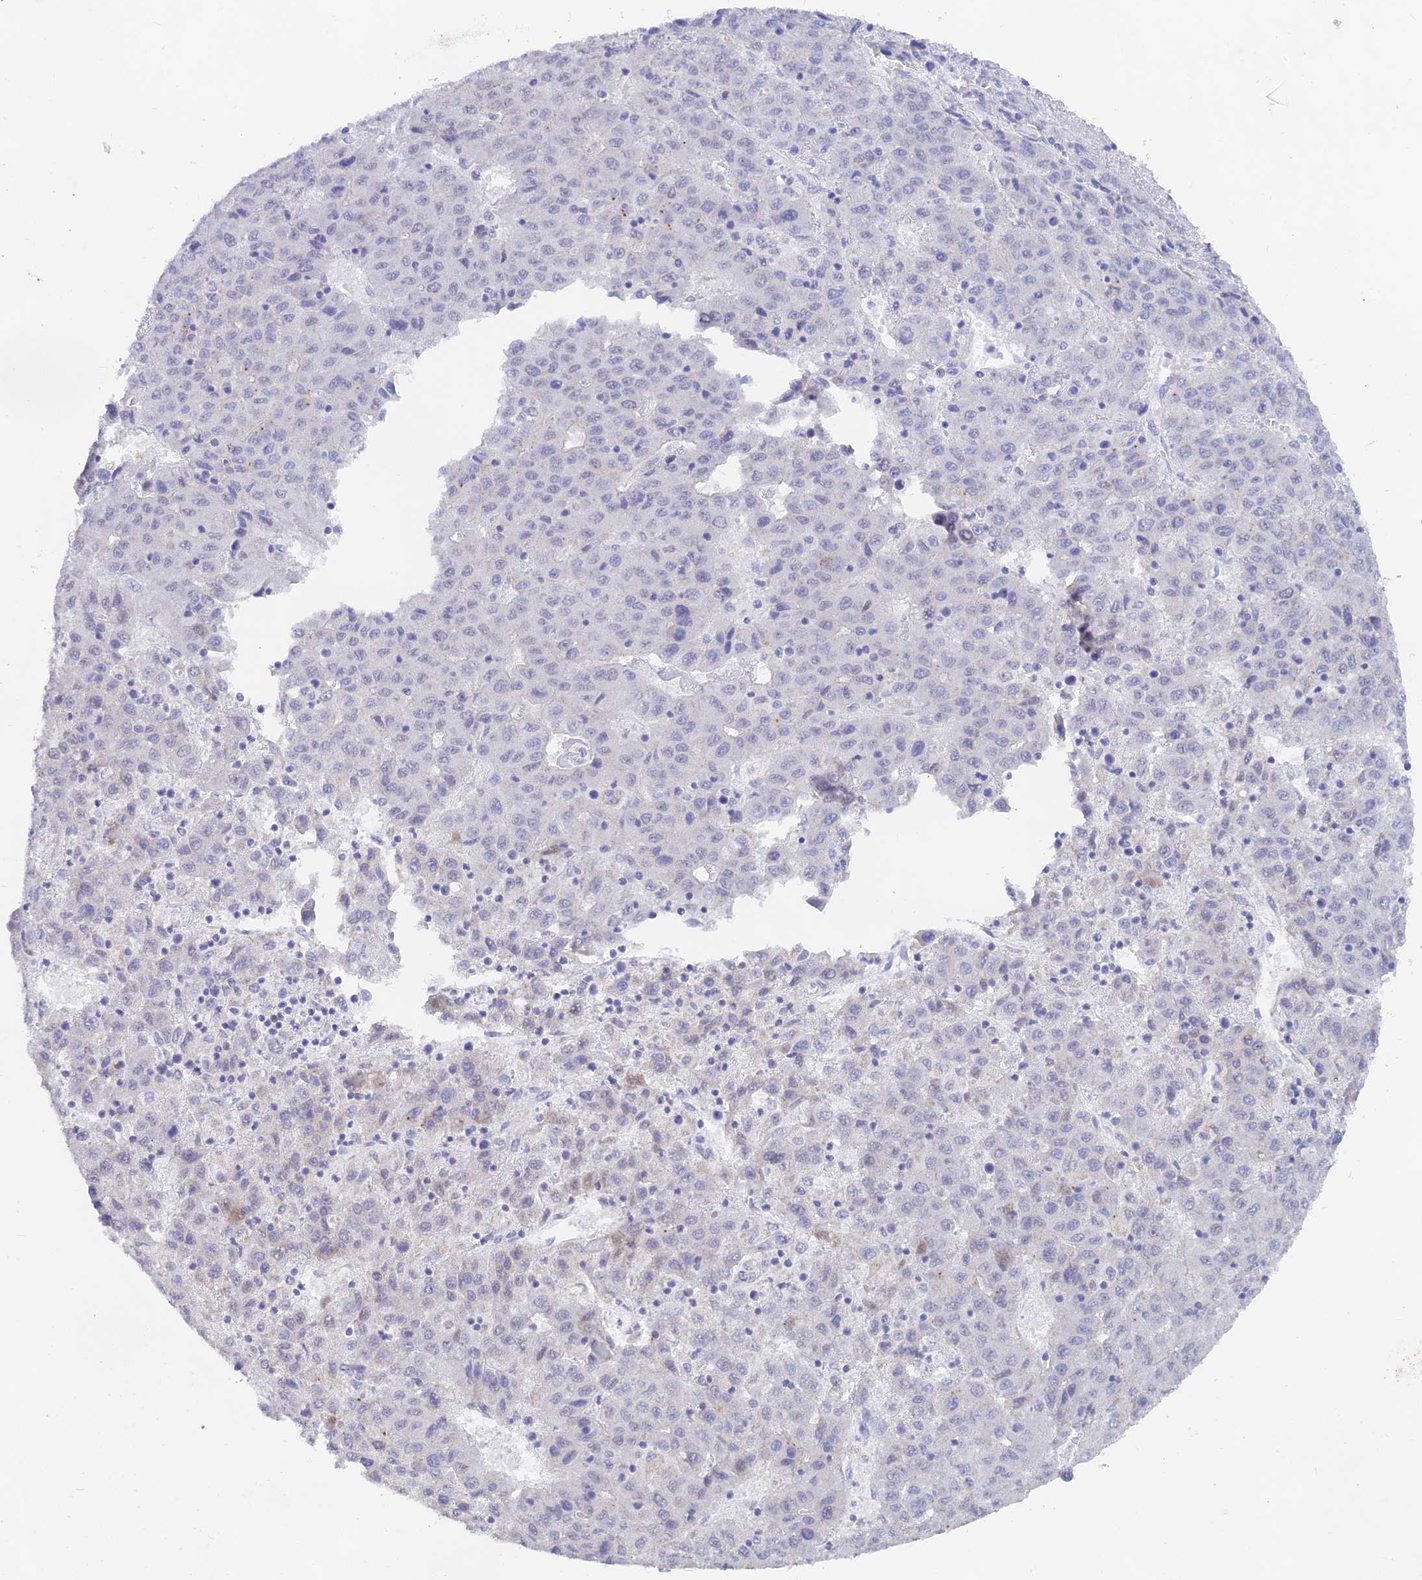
{"staining": {"intensity": "negative", "quantity": "none", "location": "none"}, "tissue": "liver cancer", "cell_type": "Tumor cells", "image_type": "cancer", "snomed": [{"axis": "morphology", "description": "Carcinoma, Hepatocellular, NOS"}, {"axis": "topography", "description": "Liver"}], "caption": "Immunohistochemistry (IHC) histopathology image of neoplastic tissue: liver cancer stained with DAB exhibits no significant protein expression in tumor cells. The staining was performed using DAB (3,3'-diaminobenzidine) to visualize the protein expression in brown, while the nuclei were stained in blue with hematoxylin (Magnification: 20x).", "gene": "LRIF1", "patient": {"sex": "female", "age": 53}}